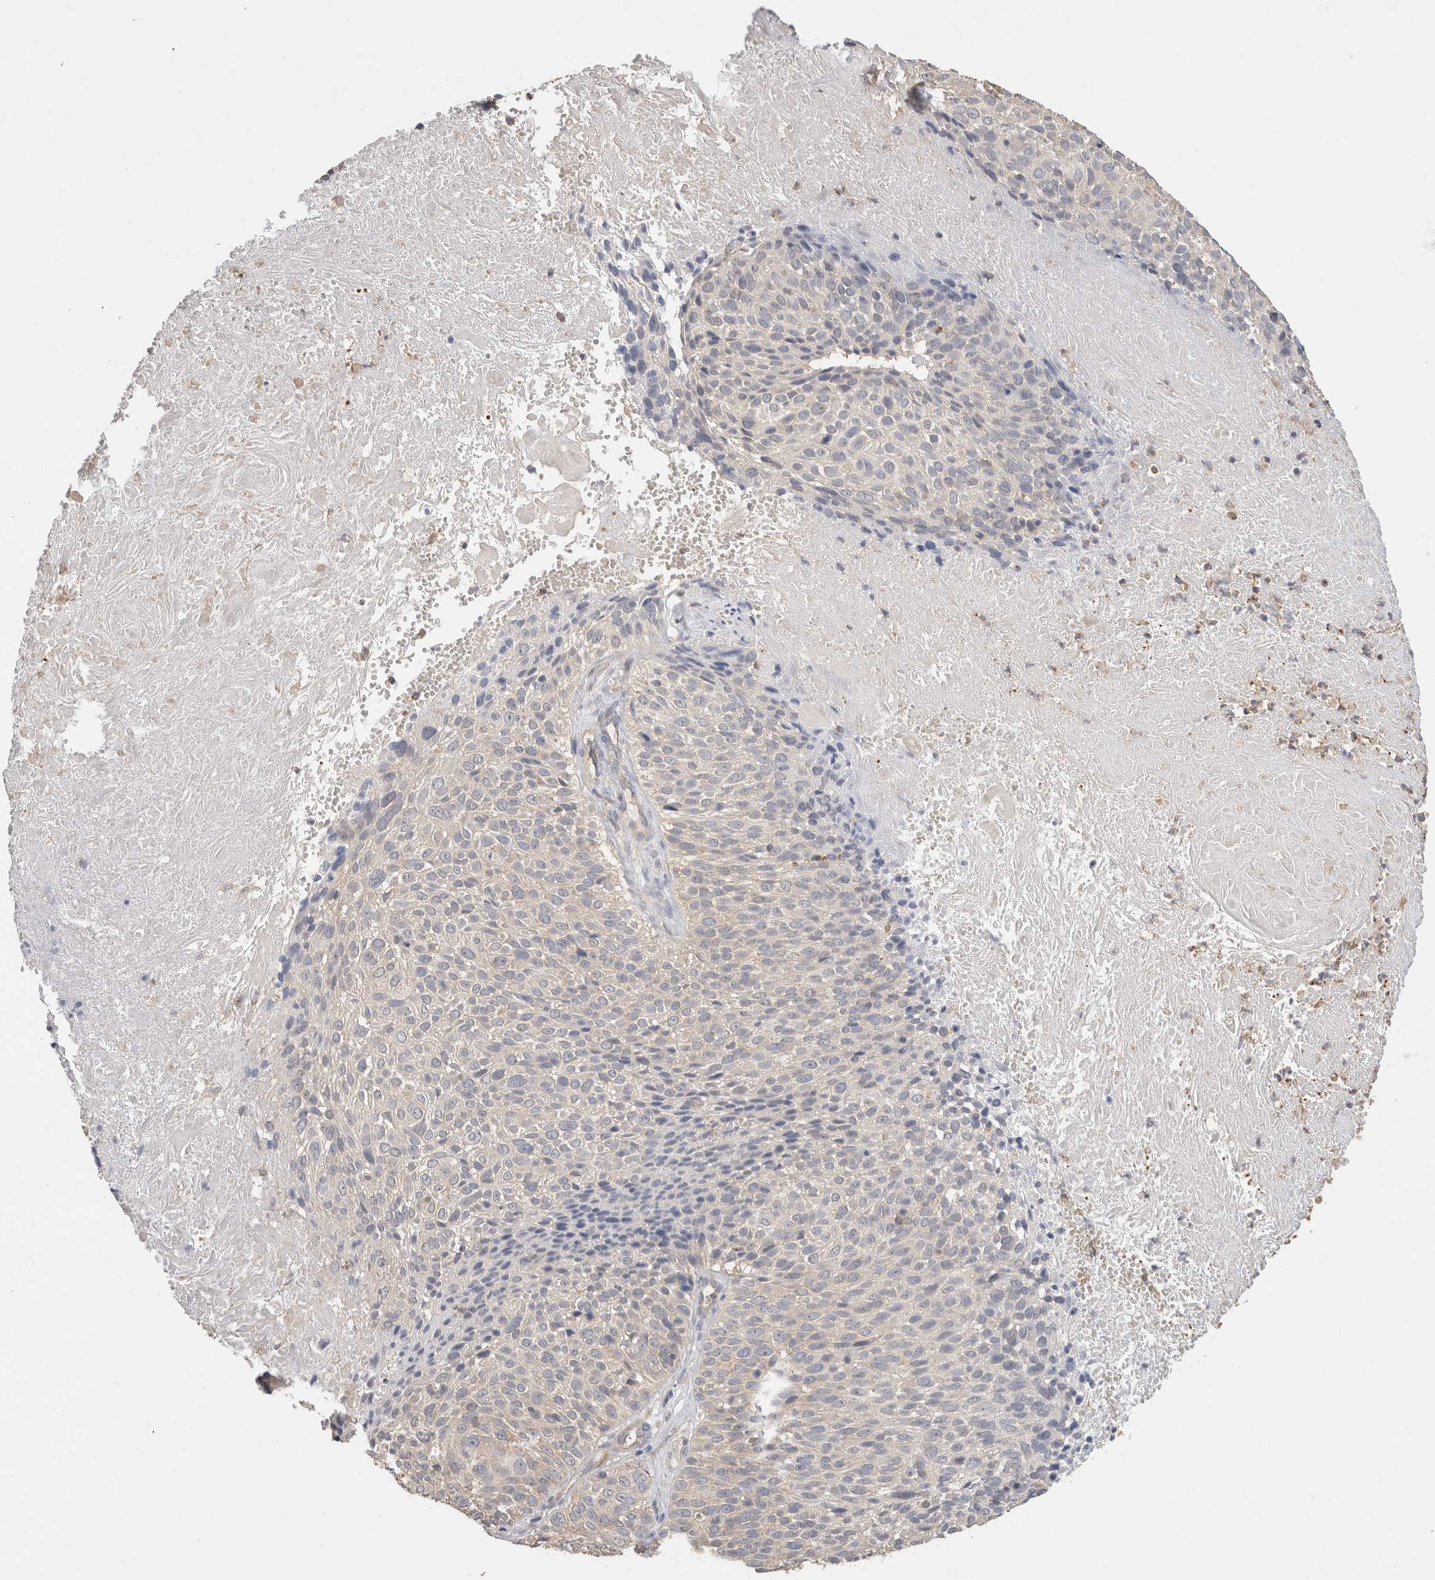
{"staining": {"intensity": "negative", "quantity": "none", "location": "none"}, "tissue": "cervical cancer", "cell_type": "Tumor cells", "image_type": "cancer", "snomed": [{"axis": "morphology", "description": "Squamous cell carcinoma, NOS"}, {"axis": "topography", "description": "Cervix"}], "caption": "Squamous cell carcinoma (cervical) was stained to show a protein in brown. There is no significant positivity in tumor cells.", "gene": "CFAP418", "patient": {"sex": "female", "age": 74}}